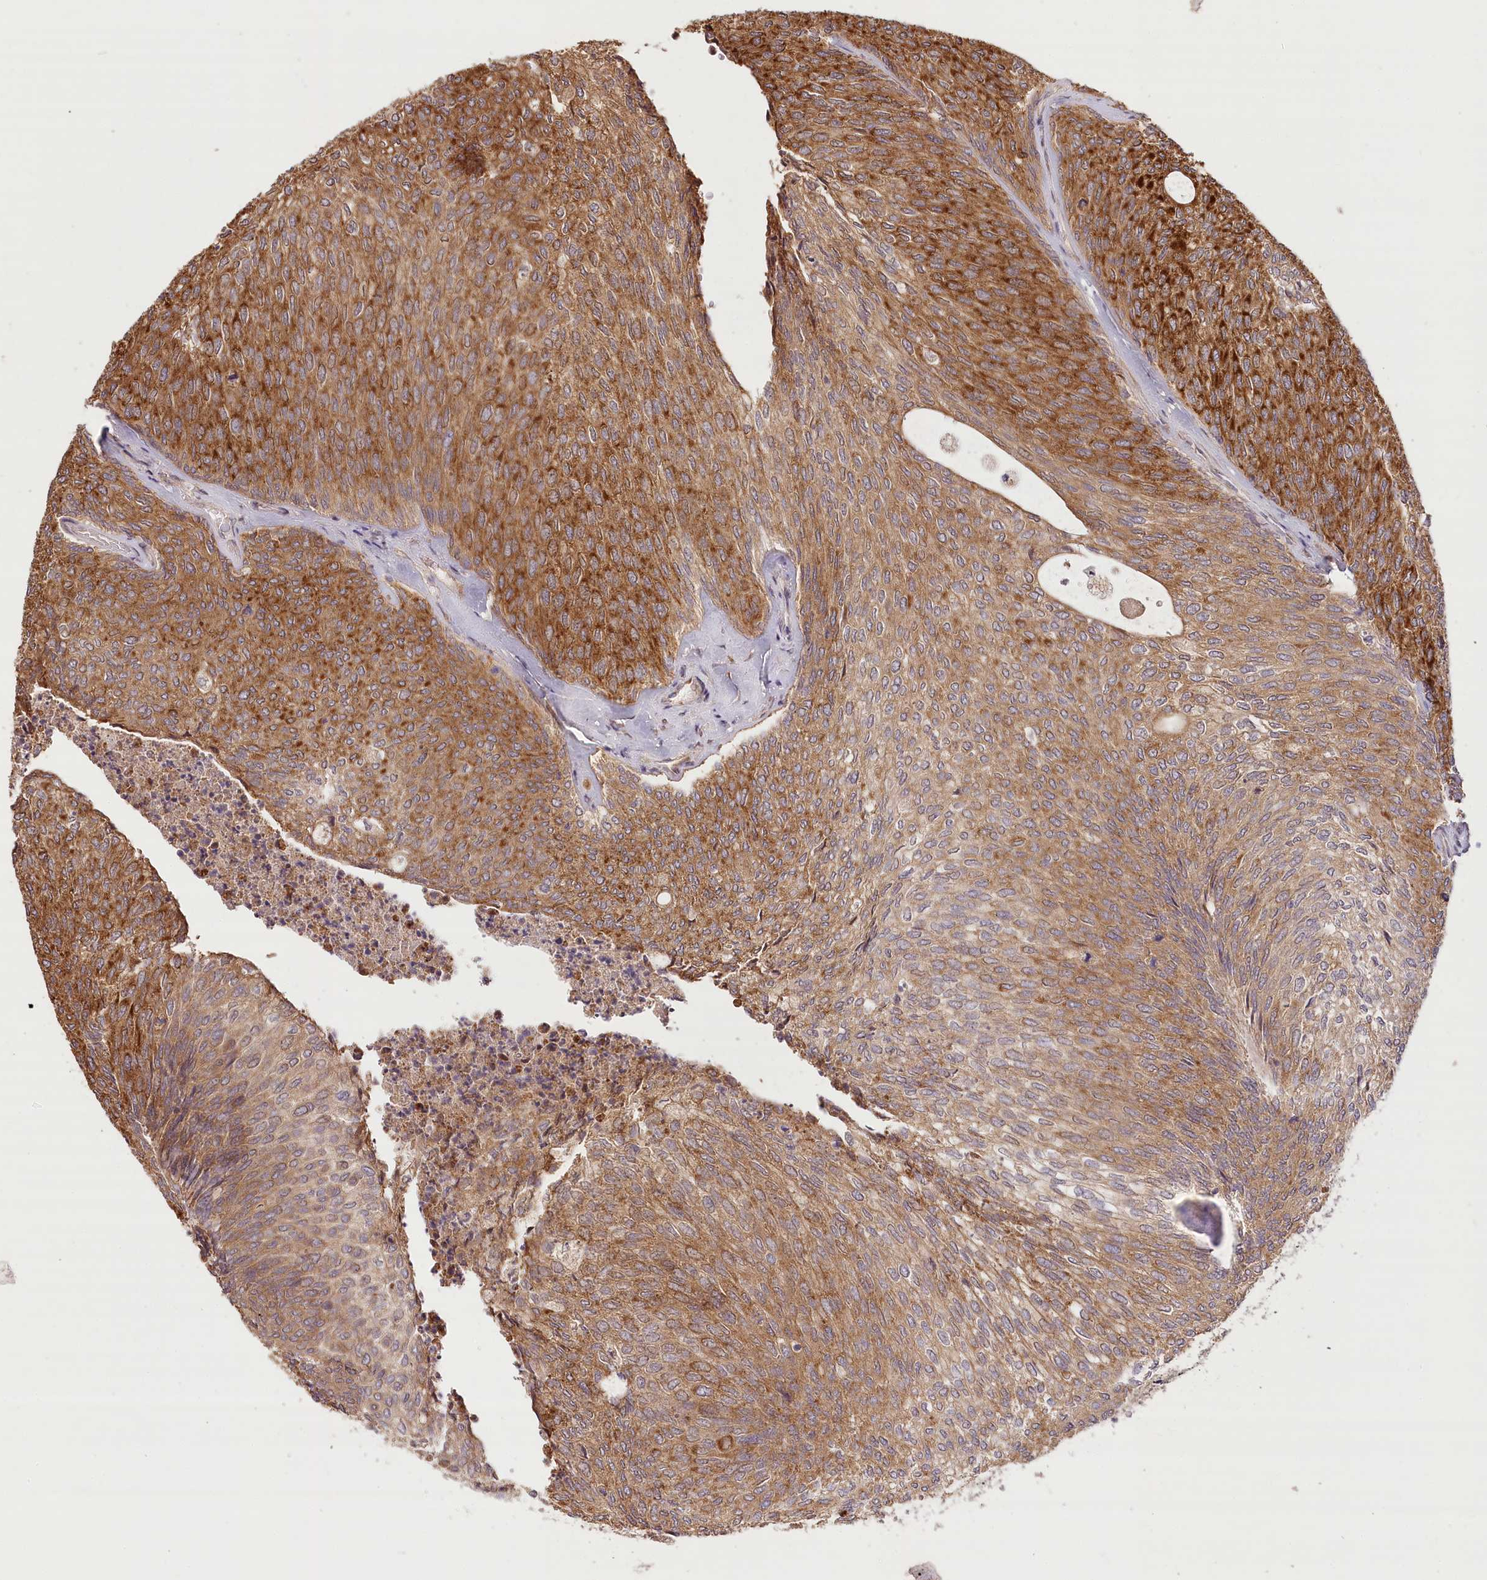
{"staining": {"intensity": "strong", "quantity": "25%-75%", "location": "cytoplasmic/membranous"}, "tissue": "urothelial cancer", "cell_type": "Tumor cells", "image_type": "cancer", "snomed": [{"axis": "morphology", "description": "Urothelial carcinoma, Low grade"}, {"axis": "topography", "description": "Urinary bladder"}], "caption": "Strong cytoplasmic/membranous positivity for a protein is present in approximately 25%-75% of tumor cells of urothelial carcinoma (low-grade) using immunohistochemistry.", "gene": "LSS", "patient": {"sex": "female", "age": 79}}